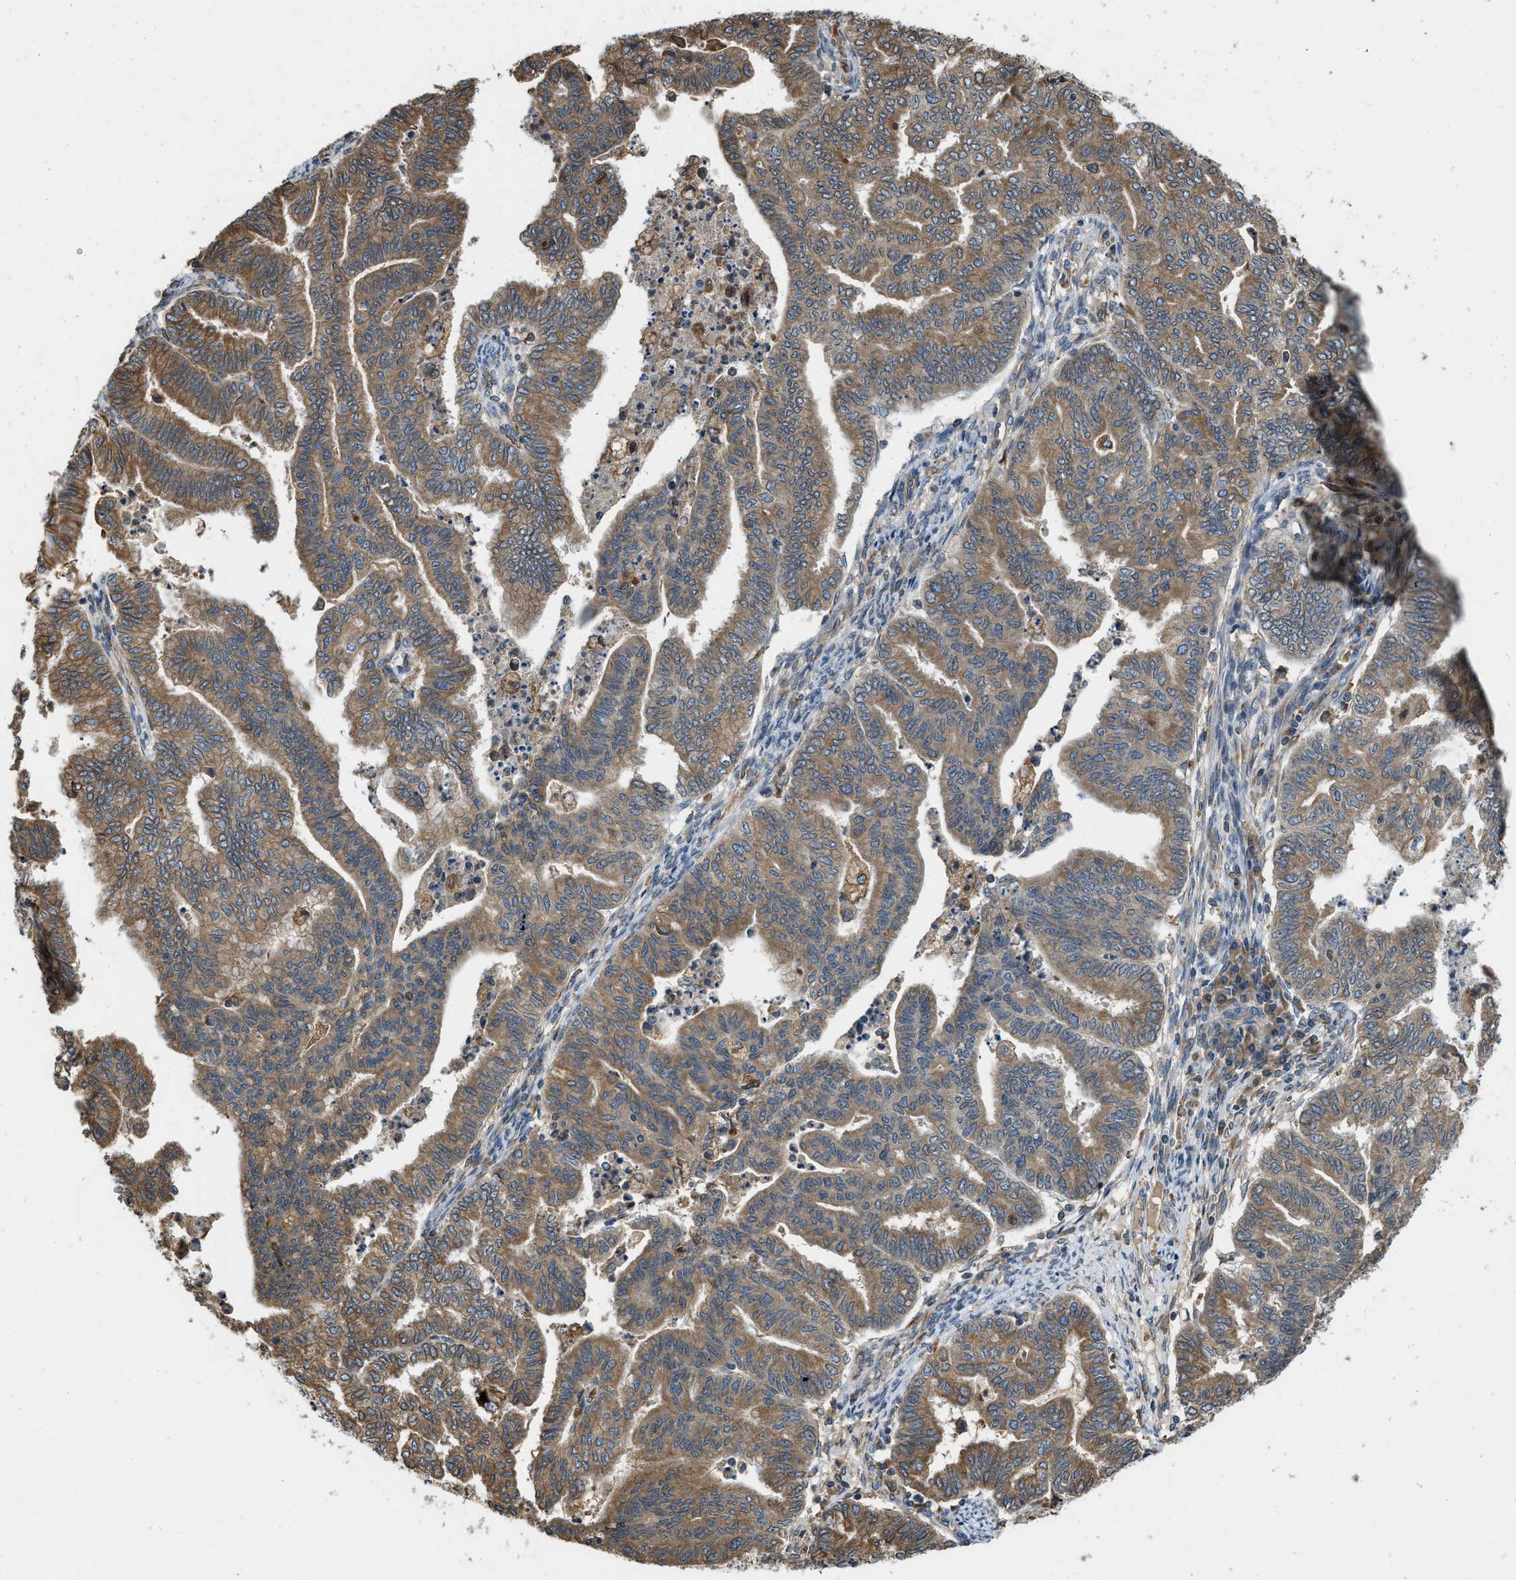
{"staining": {"intensity": "moderate", "quantity": ">75%", "location": "cytoplasmic/membranous"}, "tissue": "endometrial cancer", "cell_type": "Tumor cells", "image_type": "cancer", "snomed": [{"axis": "morphology", "description": "Adenocarcinoma, NOS"}, {"axis": "topography", "description": "Endometrium"}], "caption": "Moderate cytoplasmic/membranous protein positivity is identified in about >75% of tumor cells in endometrial cancer.", "gene": "BCAP31", "patient": {"sex": "female", "age": 79}}